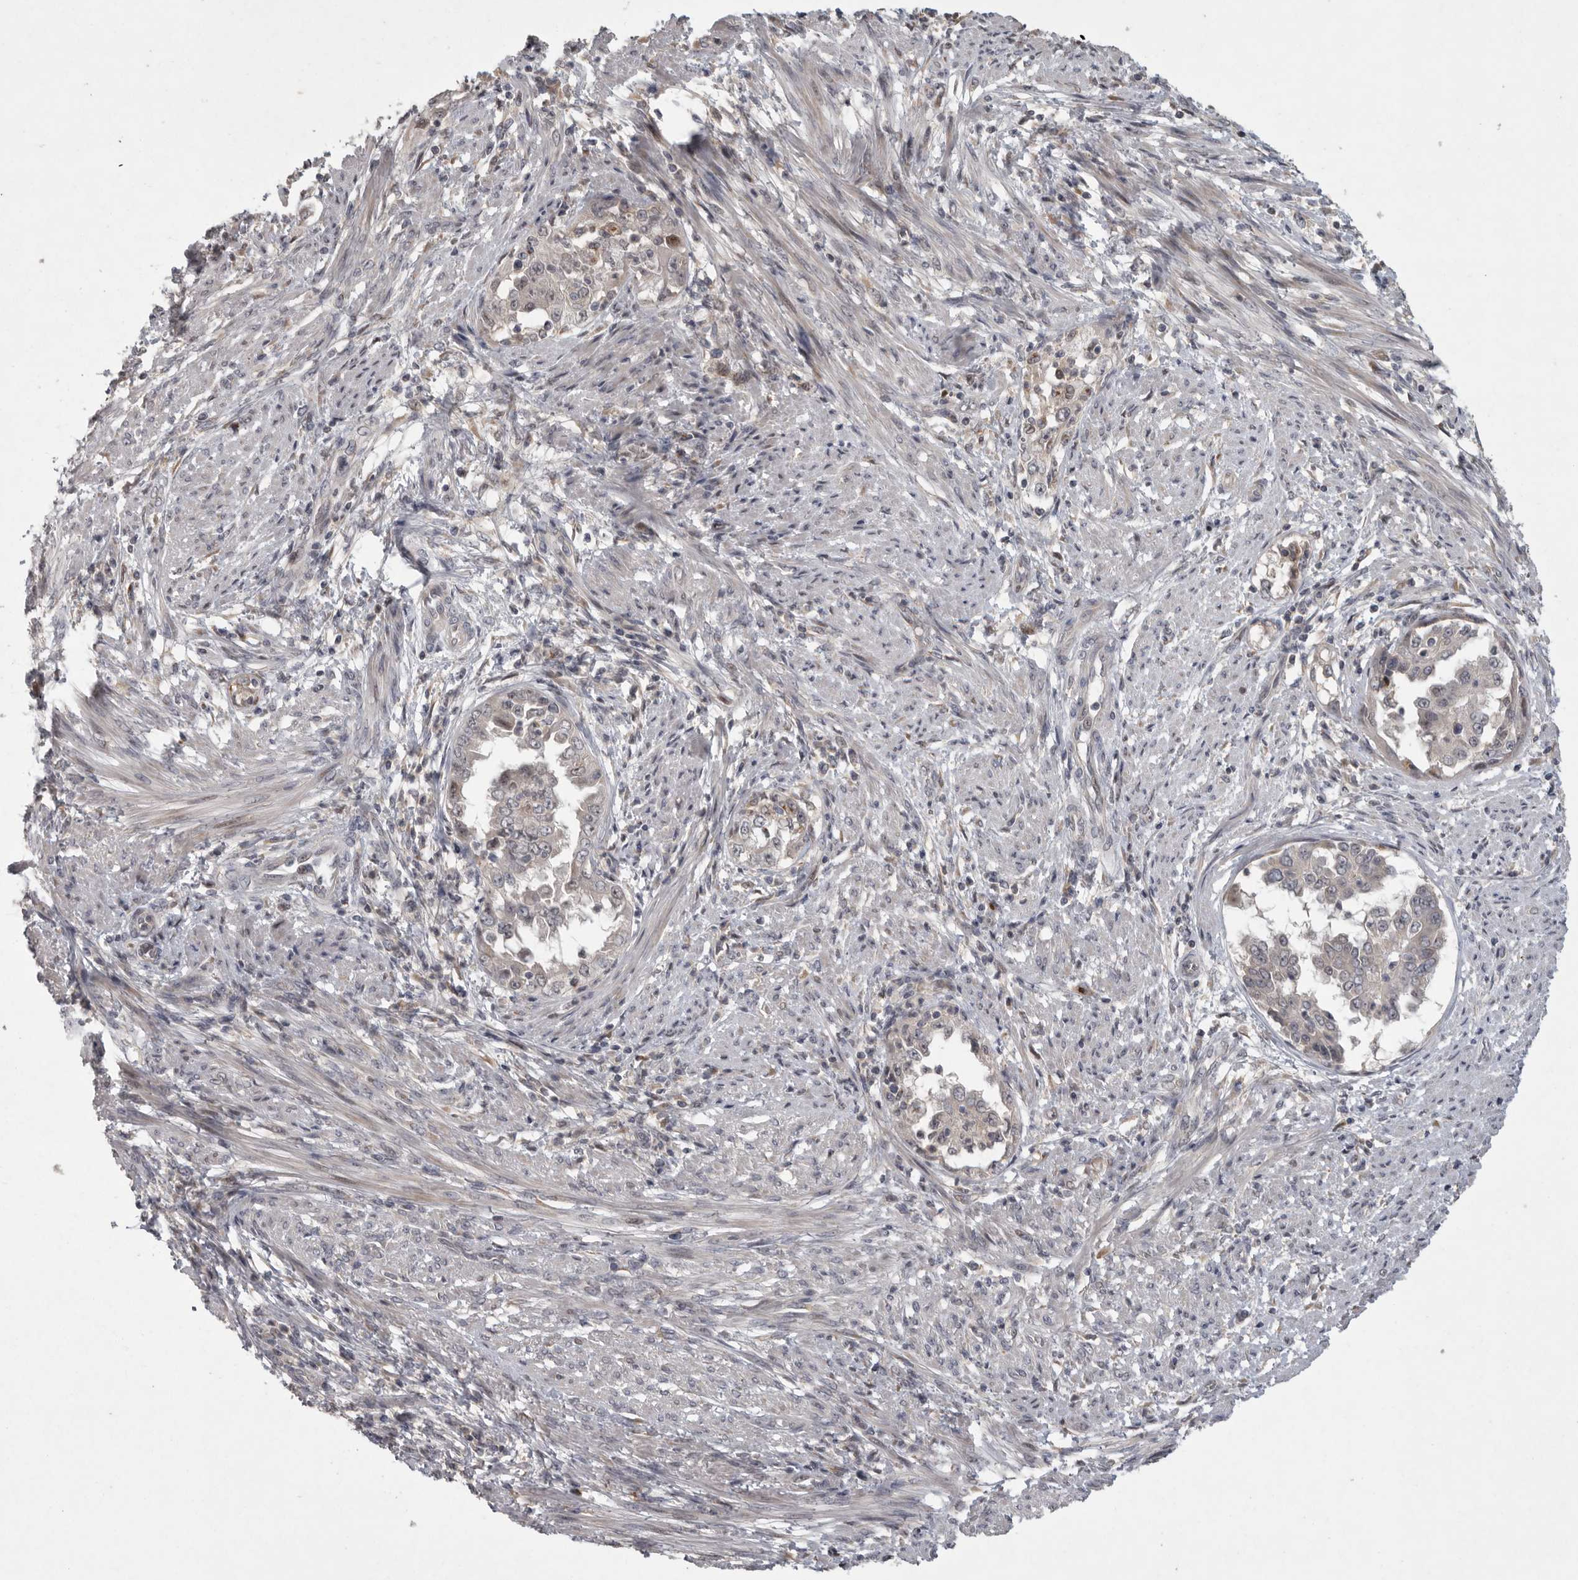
{"staining": {"intensity": "negative", "quantity": "none", "location": "none"}, "tissue": "endometrial cancer", "cell_type": "Tumor cells", "image_type": "cancer", "snomed": [{"axis": "morphology", "description": "Adenocarcinoma, NOS"}, {"axis": "topography", "description": "Endometrium"}], "caption": "The IHC image has no significant expression in tumor cells of endometrial cancer (adenocarcinoma) tissue.", "gene": "MAN2A1", "patient": {"sex": "female", "age": 85}}